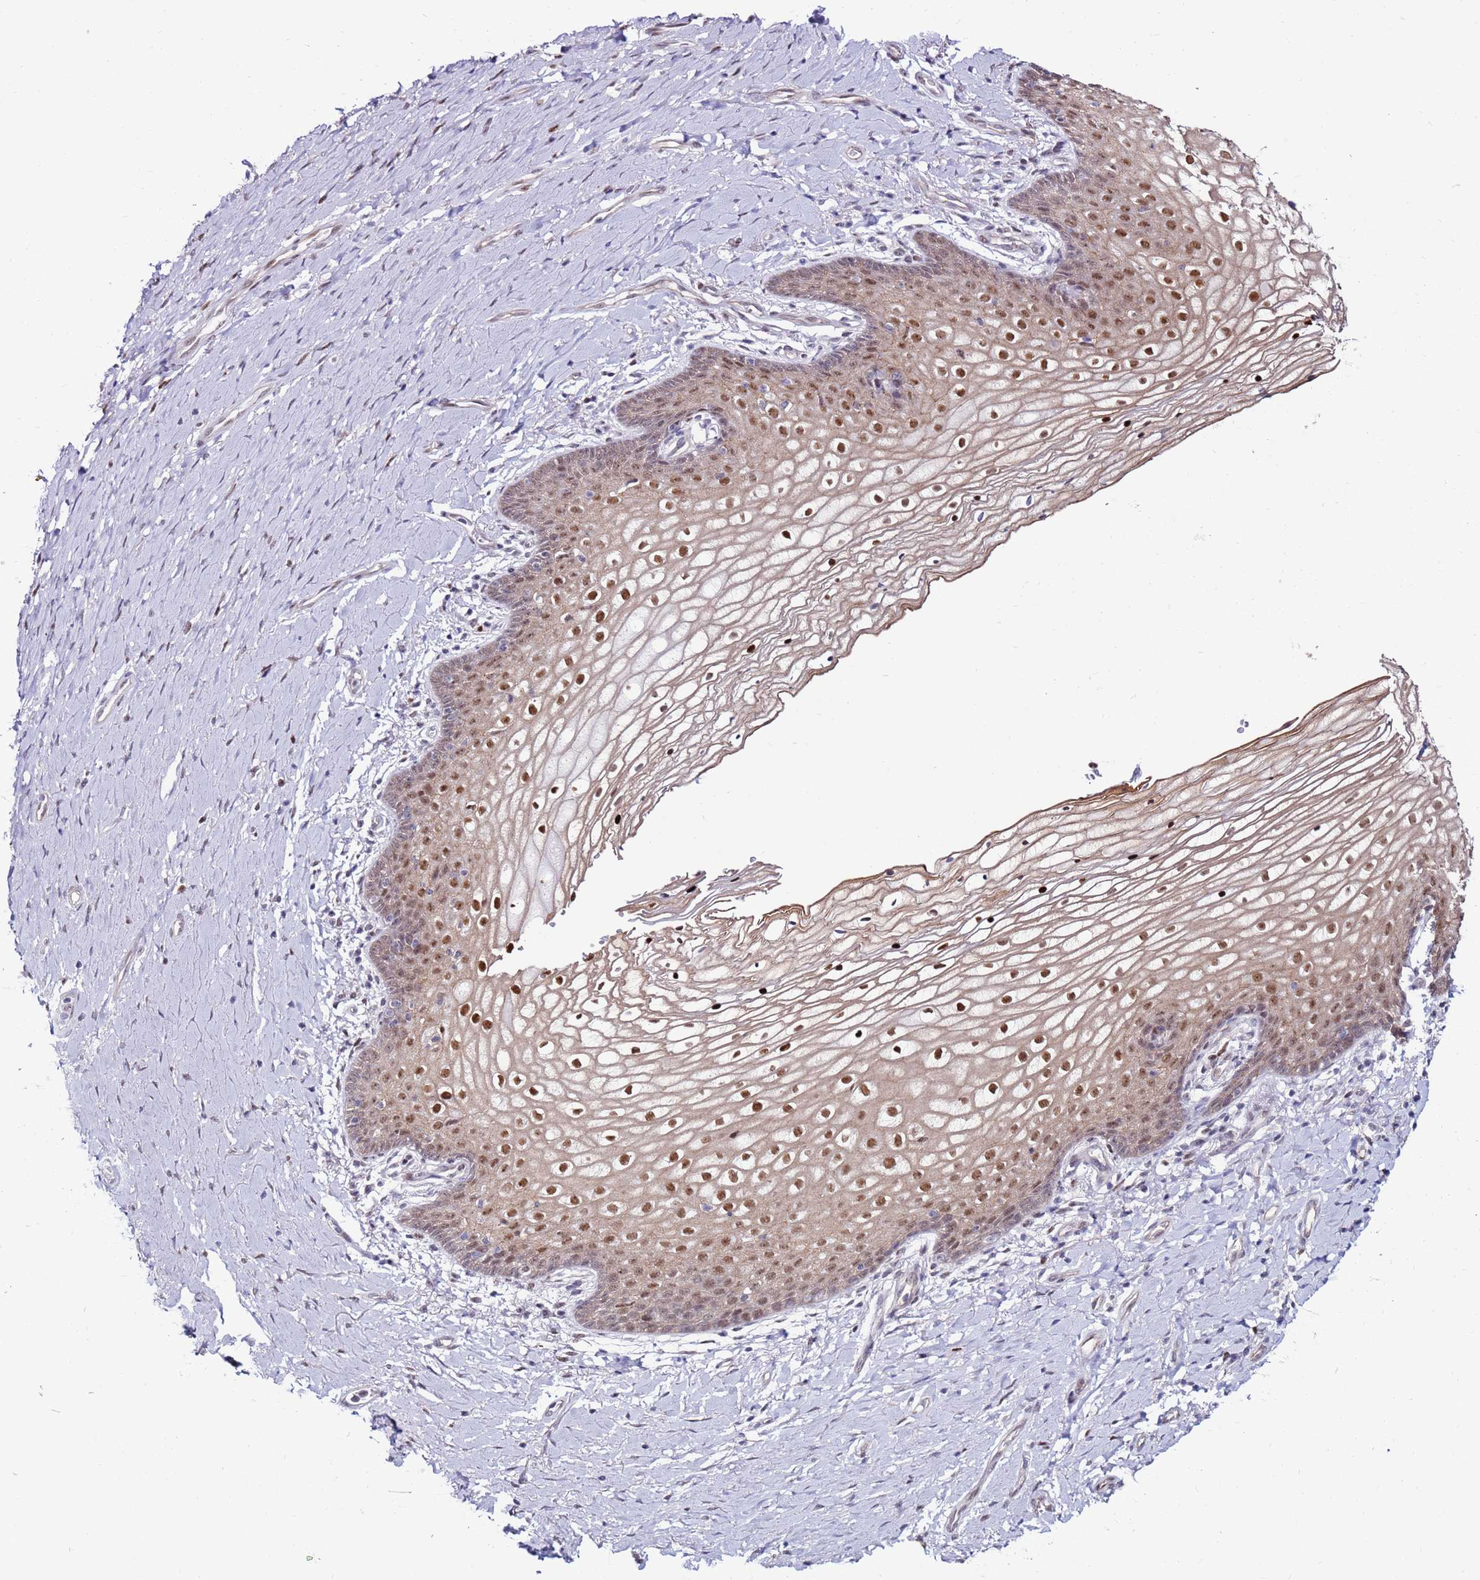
{"staining": {"intensity": "moderate", "quantity": ">75%", "location": "cytoplasmic/membranous,nuclear"}, "tissue": "vagina", "cell_type": "Squamous epithelial cells", "image_type": "normal", "snomed": [{"axis": "morphology", "description": "Normal tissue, NOS"}, {"axis": "topography", "description": "Vagina"}], "caption": "Squamous epithelial cells reveal medium levels of moderate cytoplasmic/membranous,nuclear staining in about >75% of cells in benign vagina. (Stains: DAB in brown, nuclei in blue, Microscopy: brightfield microscopy at high magnification).", "gene": "KPNA4", "patient": {"sex": "female", "age": 60}}